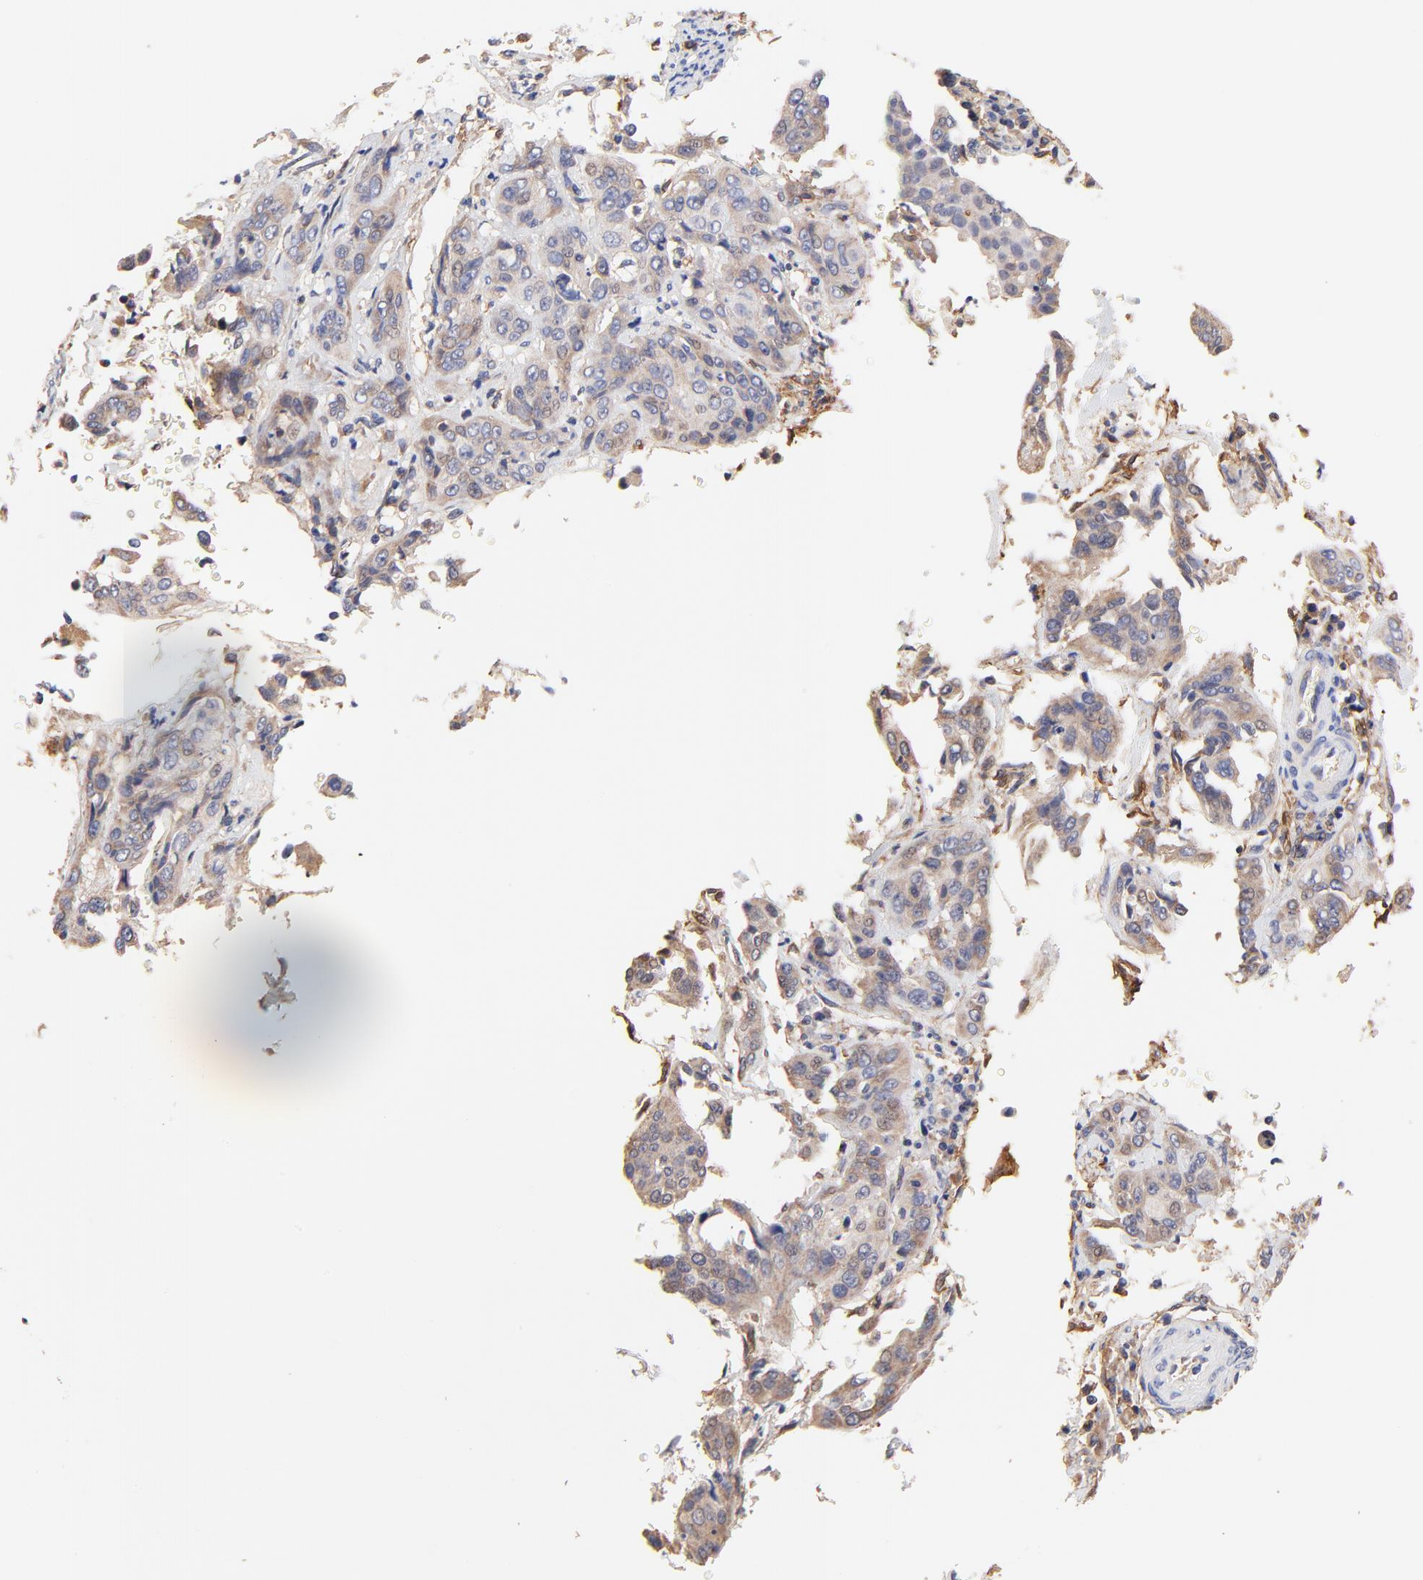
{"staining": {"intensity": "weak", "quantity": "<25%", "location": "cytoplasmic/membranous"}, "tissue": "cervical cancer", "cell_type": "Tumor cells", "image_type": "cancer", "snomed": [{"axis": "morphology", "description": "Squamous cell carcinoma, NOS"}, {"axis": "topography", "description": "Cervix"}], "caption": "This is an IHC photomicrograph of squamous cell carcinoma (cervical). There is no expression in tumor cells.", "gene": "PTK7", "patient": {"sex": "female", "age": 41}}